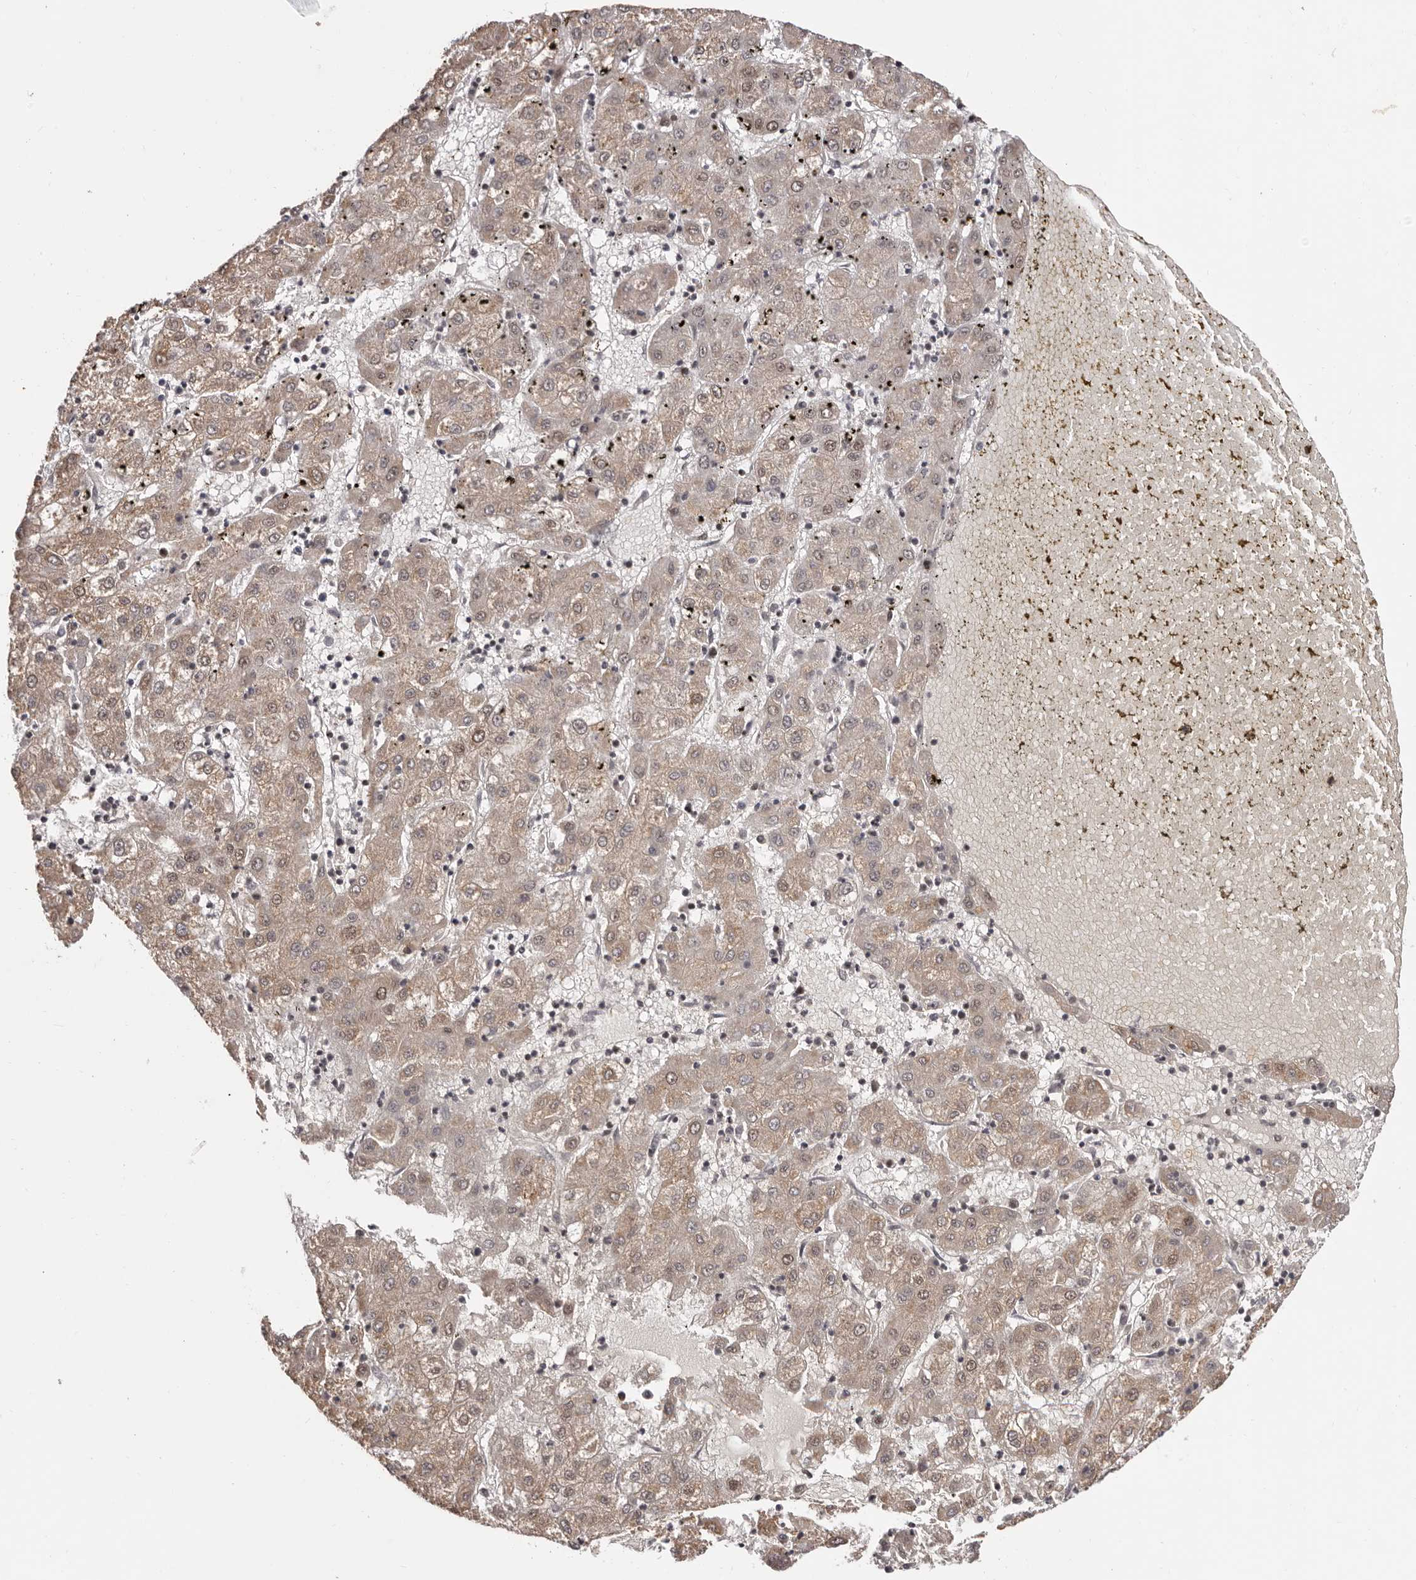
{"staining": {"intensity": "weak", "quantity": ">75%", "location": "cytoplasmic/membranous,nuclear"}, "tissue": "liver cancer", "cell_type": "Tumor cells", "image_type": "cancer", "snomed": [{"axis": "morphology", "description": "Carcinoma, Hepatocellular, NOS"}, {"axis": "topography", "description": "Liver"}], "caption": "An immunohistochemistry (IHC) micrograph of tumor tissue is shown. Protein staining in brown highlights weak cytoplasmic/membranous and nuclear positivity in liver cancer within tumor cells.", "gene": "TBX5", "patient": {"sex": "male", "age": 72}}